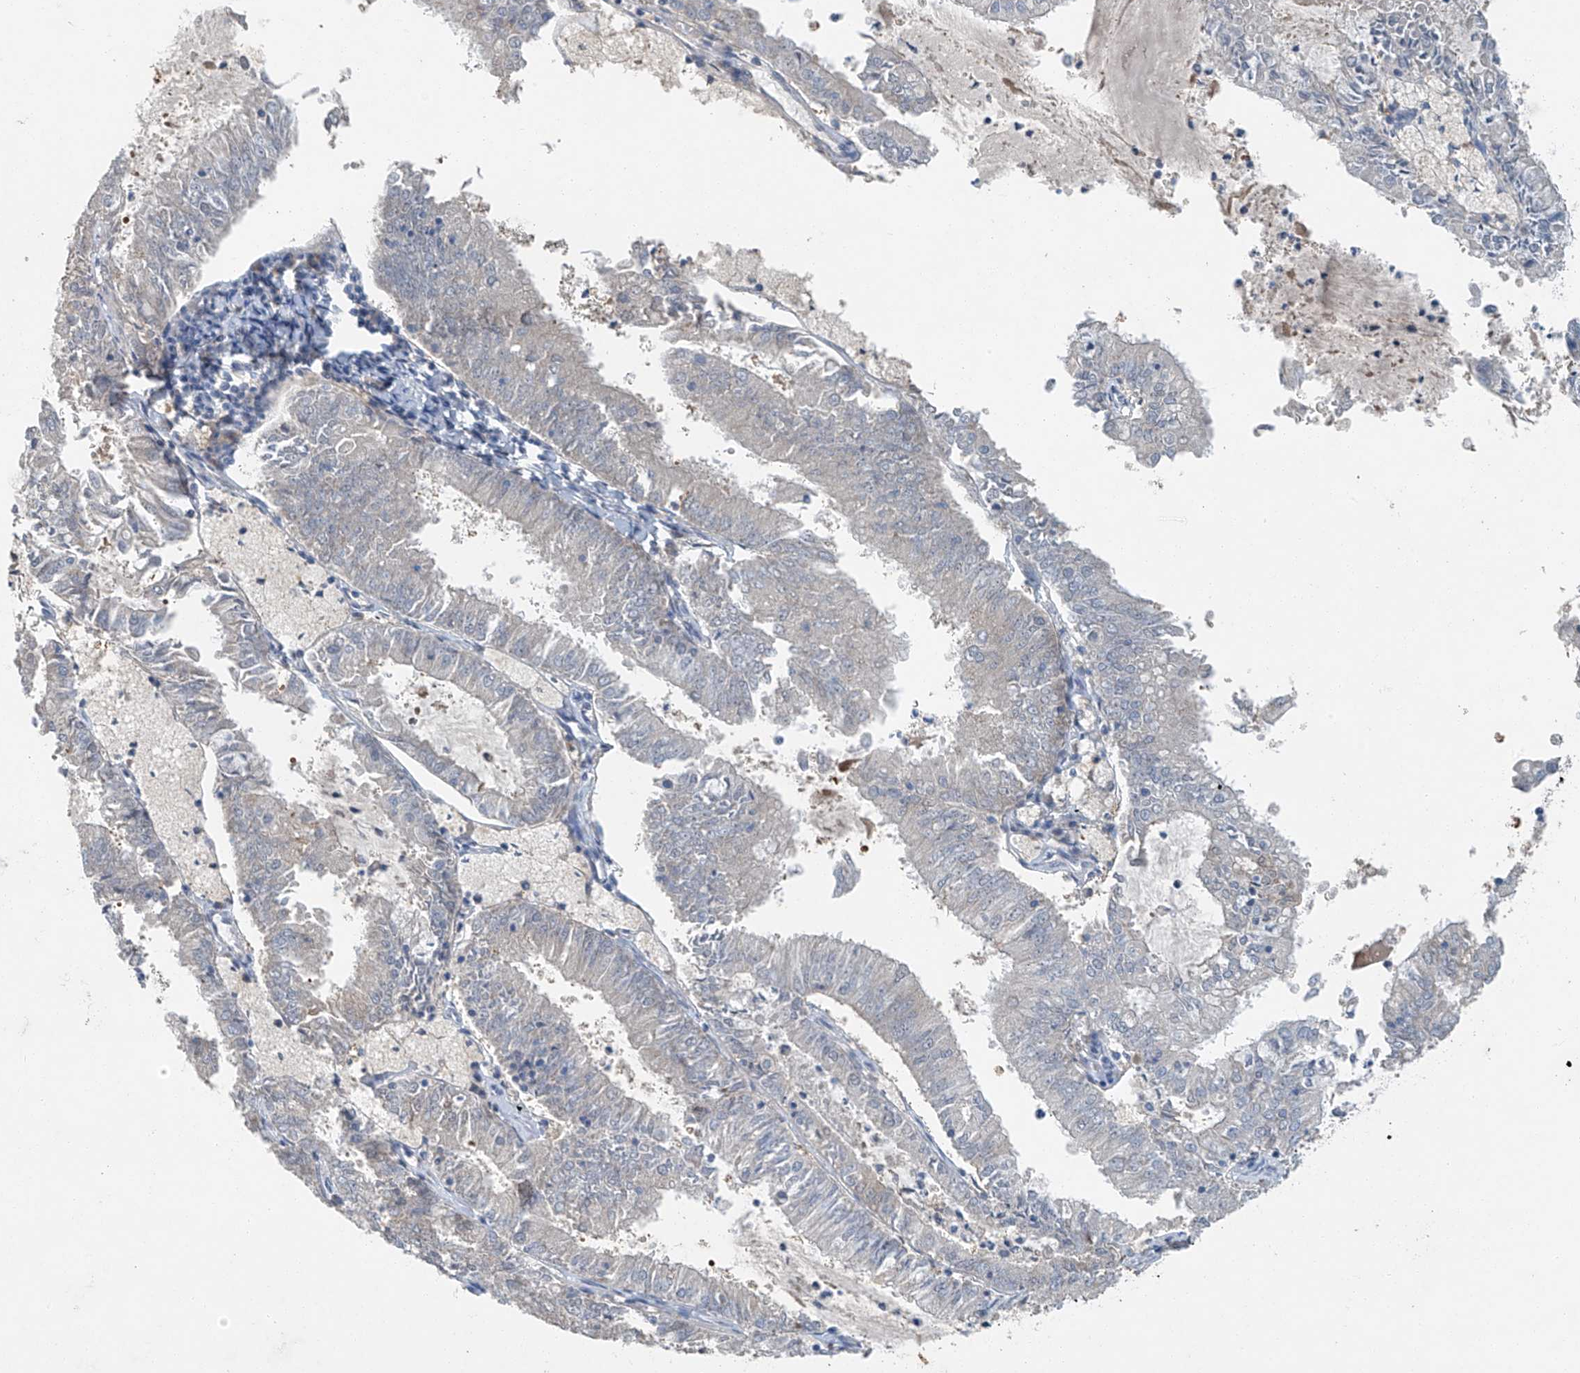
{"staining": {"intensity": "negative", "quantity": "none", "location": "none"}, "tissue": "endometrial cancer", "cell_type": "Tumor cells", "image_type": "cancer", "snomed": [{"axis": "morphology", "description": "Adenocarcinoma, NOS"}, {"axis": "topography", "description": "Endometrium"}], "caption": "Tumor cells show no significant expression in adenocarcinoma (endometrial).", "gene": "TAF8", "patient": {"sex": "female", "age": 57}}